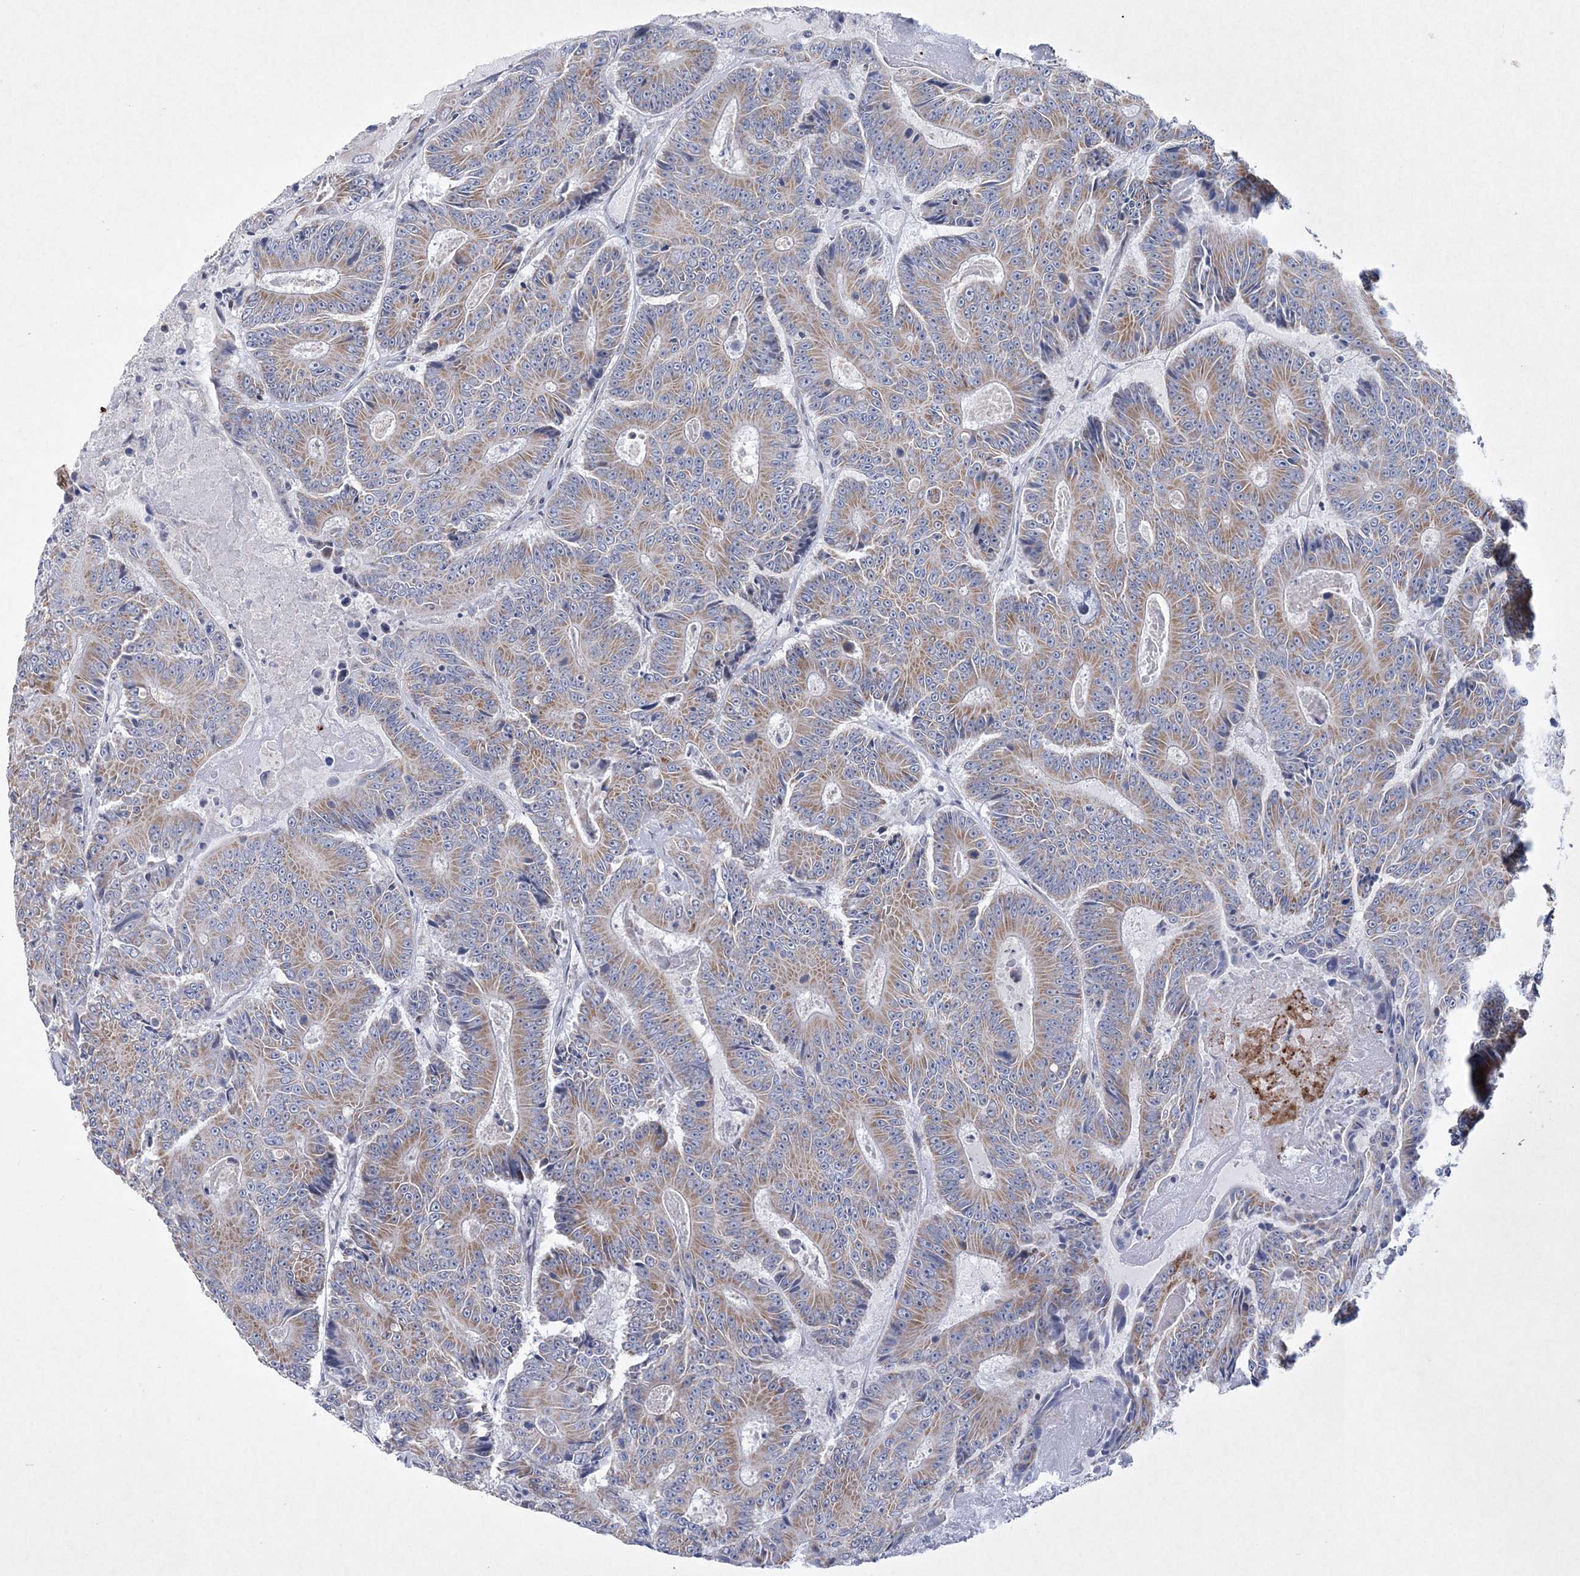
{"staining": {"intensity": "moderate", "quantity": ">75%", "location": "cytoplasmic/membranous"}, "tissue": "colorectal cancer", "cell_type": "Tumor cells", "image_type": "cancer", "snomed": [{"axis": "morphology", "description": "Adenocarcinoma, NOS"}, {"axis": "topography", "description": "Colon"}], "caption": "Moderate cytoplasmic/membranous protein staining is seen in about >75% of tumor cells in adenocarcinoma (colorectal).", "gene": "CES4A", "patient": {"sex": "male", "age": 83}}